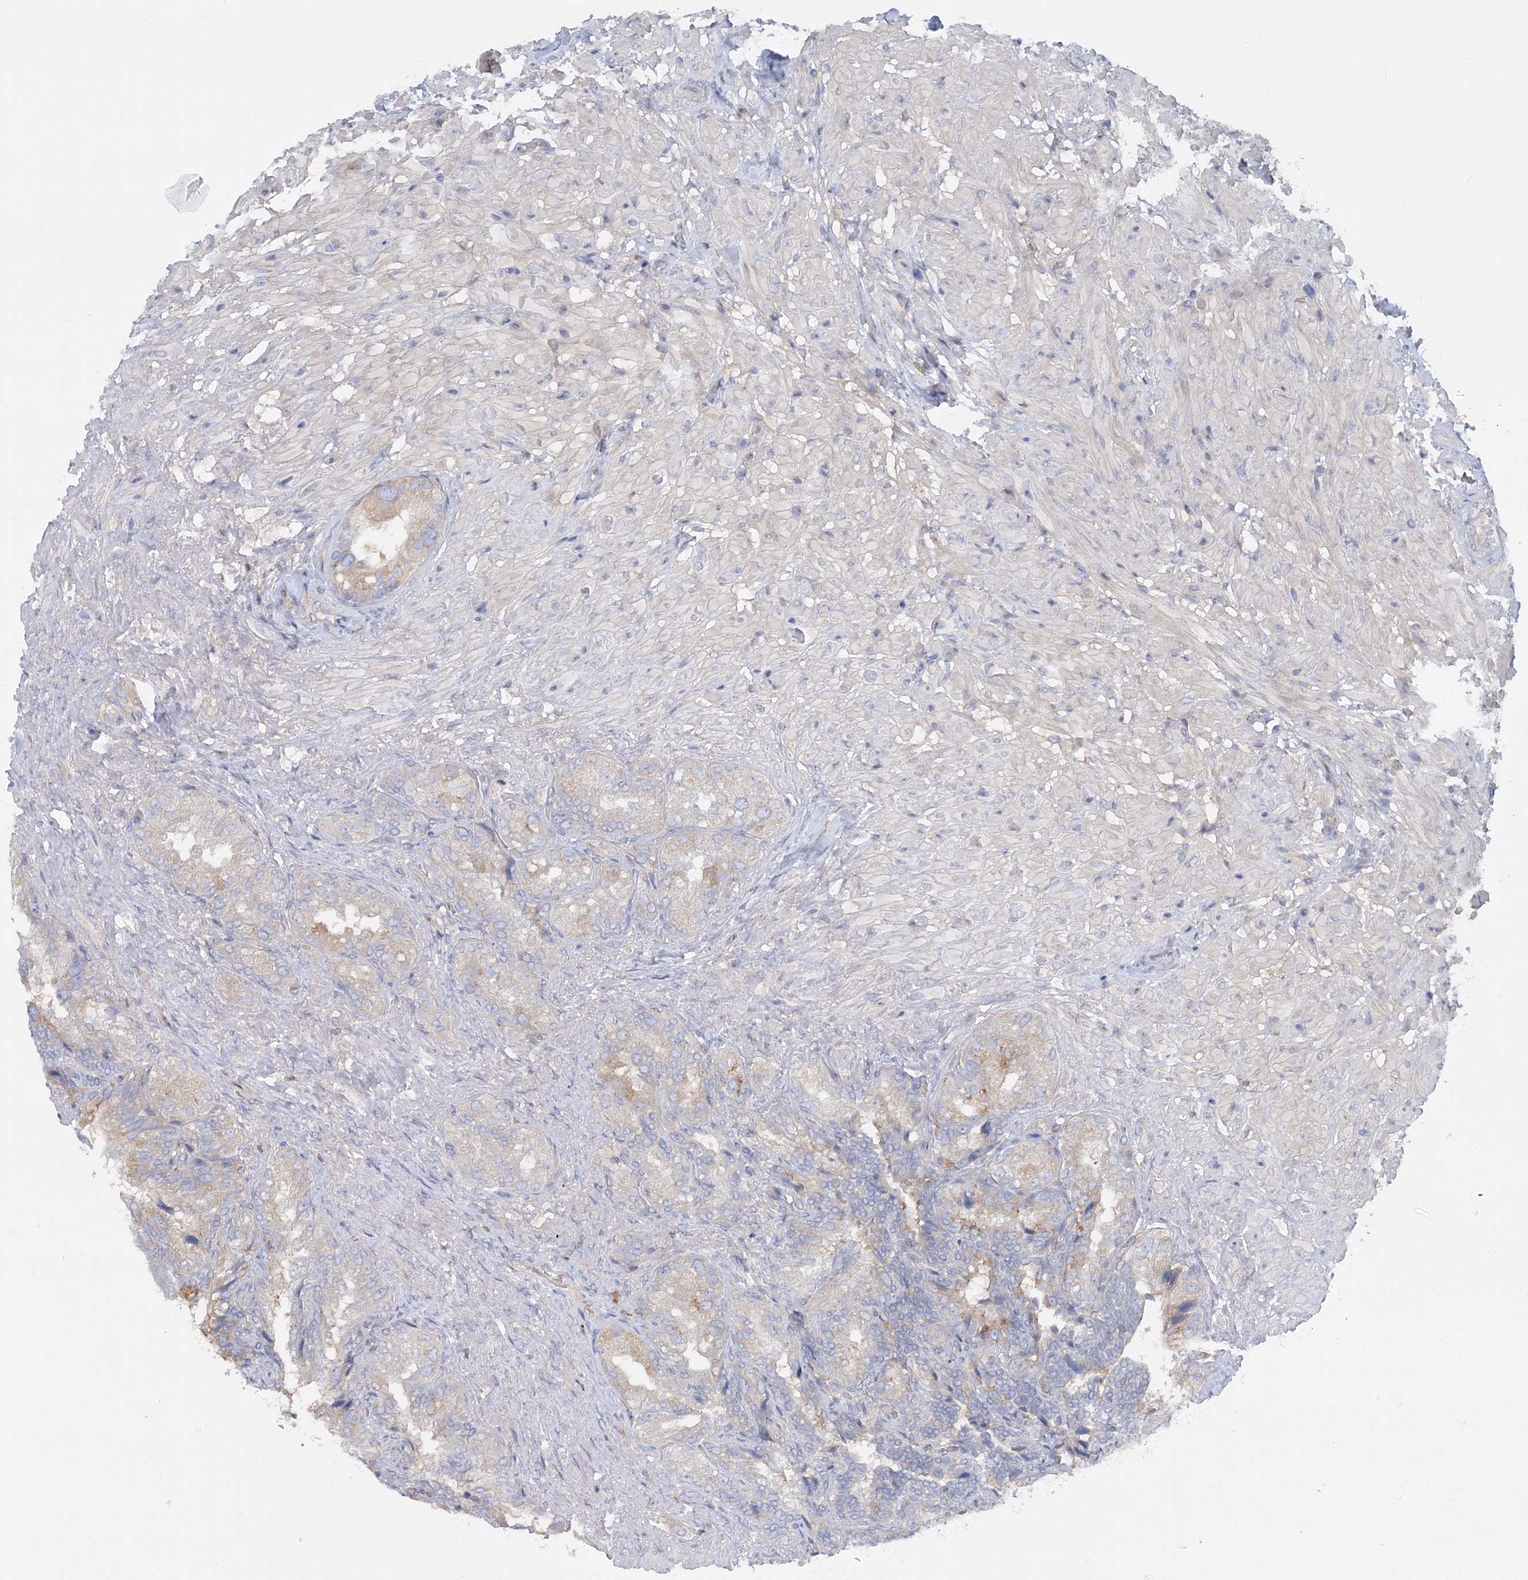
{"staining": {"intensity": "weak", "quantity": "25%-75%", "location": "cytoplasmic/membranous"}, "tissue": "seminal vesicle", "cell_type": "Glandular cells", "image_type": "normal", "snomed": [{"axis": "morphology", "description": "Normal tissue, NOS"}, {"axis": "topography", "description": "Seminal veicle"}, {"axis": "topography", "description": "Peripheral nerve tissue"}], "caption": "This histopathology image shows immunohistochemistry (IHC) staining of normal human seminal vesicle, with low weak cytoplasmic/membranous staining in about 25%-75% of glandular cells.", "gene": "FAM114A2", "patient": {"sex": "male", "age": 63}}